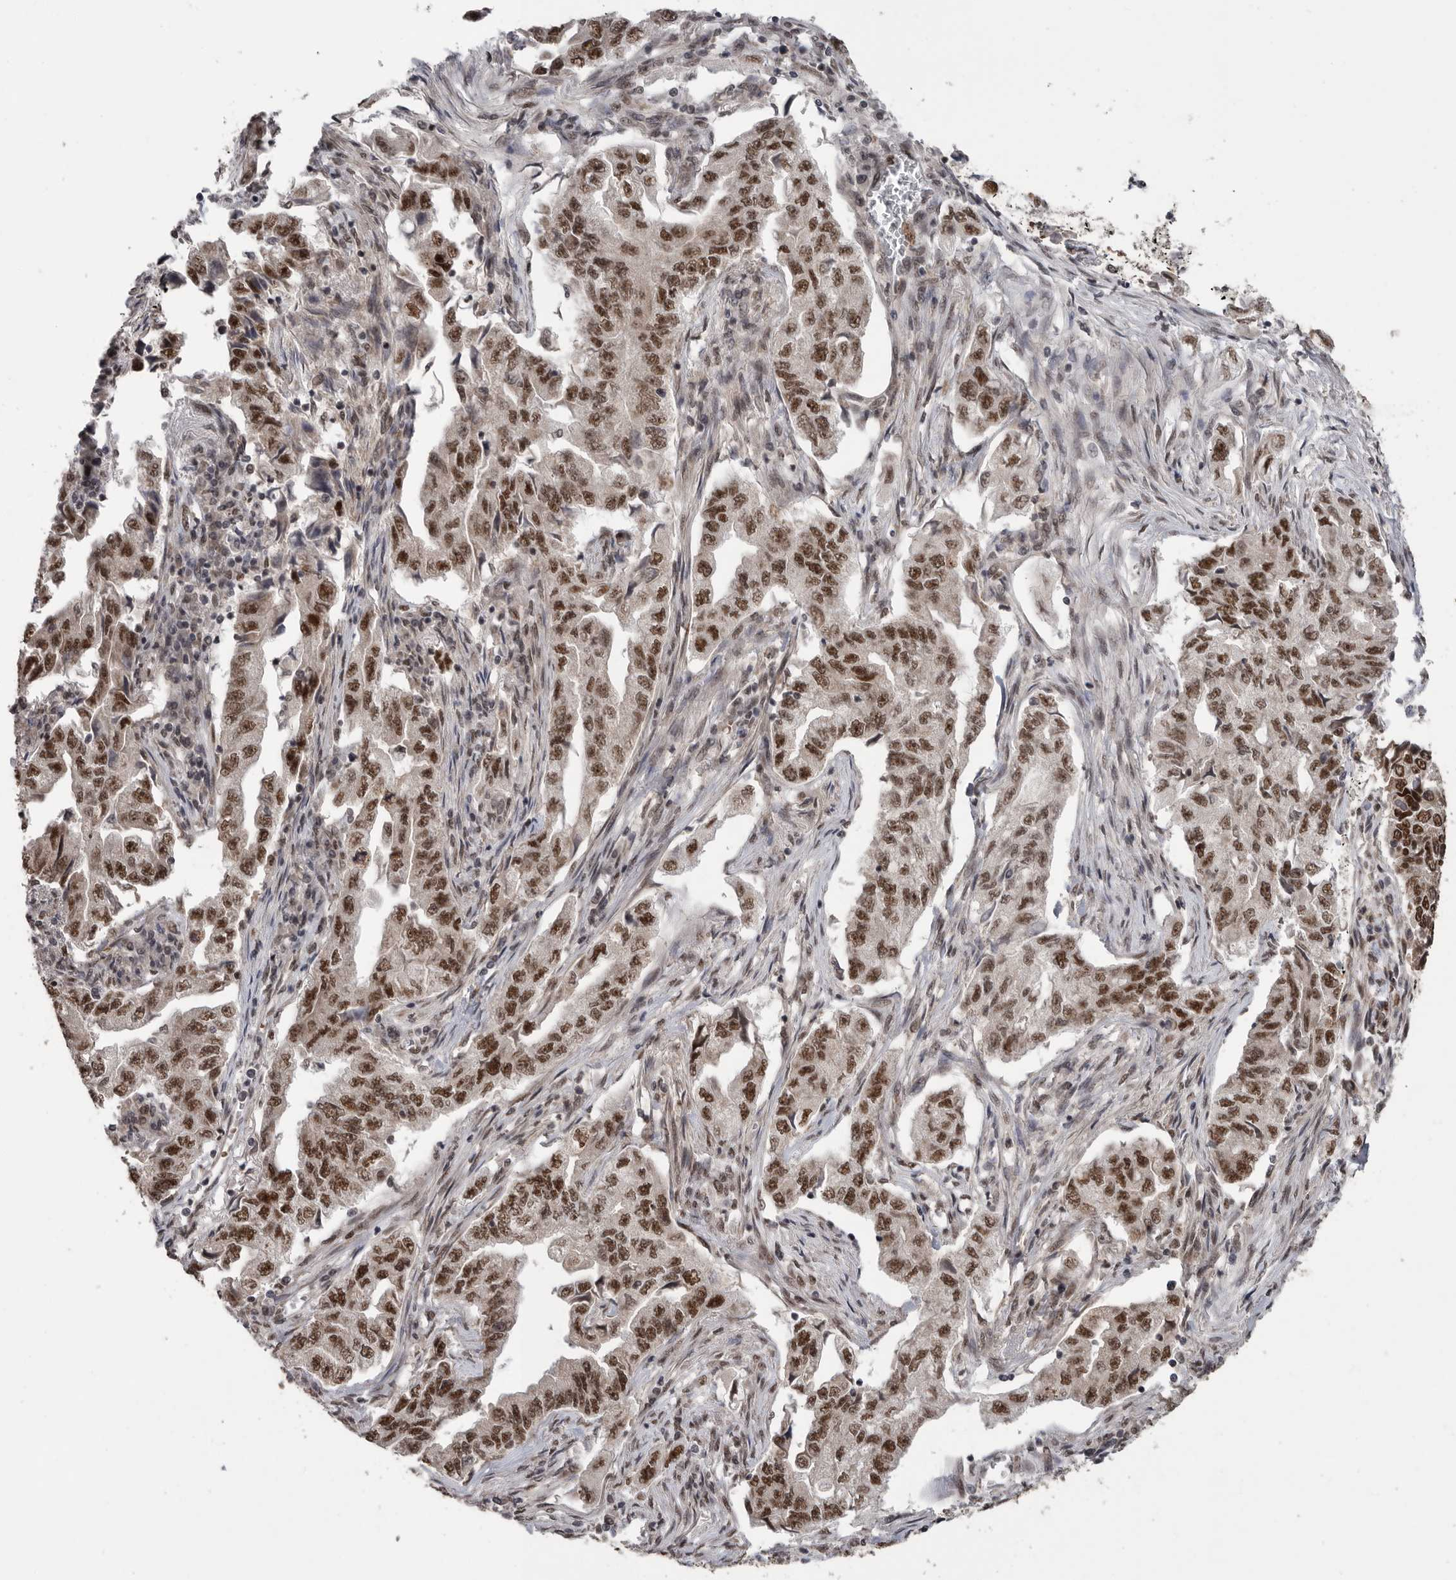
{"staining": {"intensity": "strong", "quantity": ">75%", "location": "nuclear"}, "tissue": "lung cancer", "cell_type": "Tumor cells", "image_type": "cancer", "snomed": [{"axis": "morphology", "description": "Adenocarcinoma, NOS"}, {"axis": "topography", "description": "Lung"}], "caption": "A high amount of strong nuclear staining is appreciated in about >75% of tumor cells in lung cancer tissue.", "gene": "PPP1R10", "patient": {"sex": "female", "age": 51}}